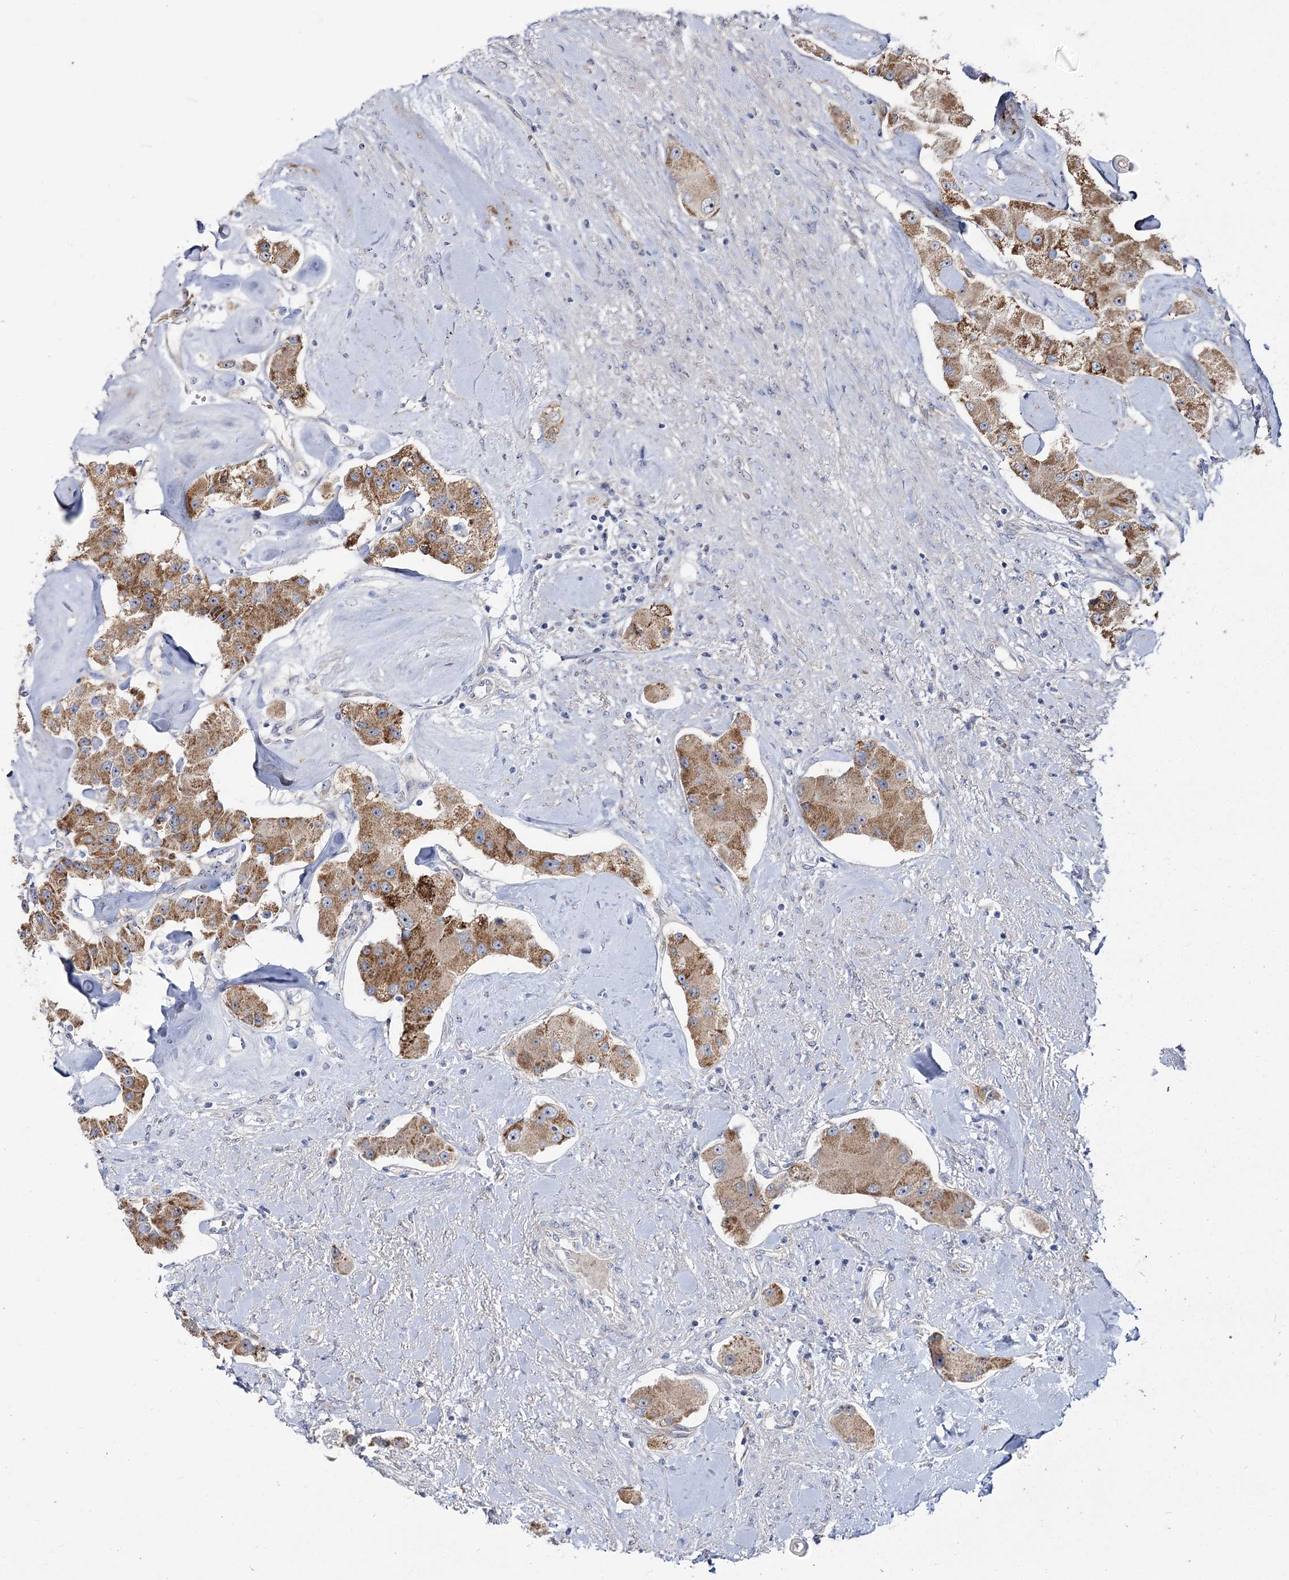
{"staining": {"intensity": "strong", "quantity": ">75%", "location": "cytoplasmic/membranous"}, "tissue": "carcinoid", "cell_type": "Tumor cells", "image_type": "cancer", "snomed": [{"axis": "morphology", "description": "Carcinoid, malignant, NOS"}, {"axis": "topography", "description": "Pancreas"}], "caption": "Strong cytoplasmic/membranous expression is identified in approximately >75% of tumor cells in carcinoid (malignant).", "gene": "SUOX", "patient": {"sex": "male", "age": 41}}